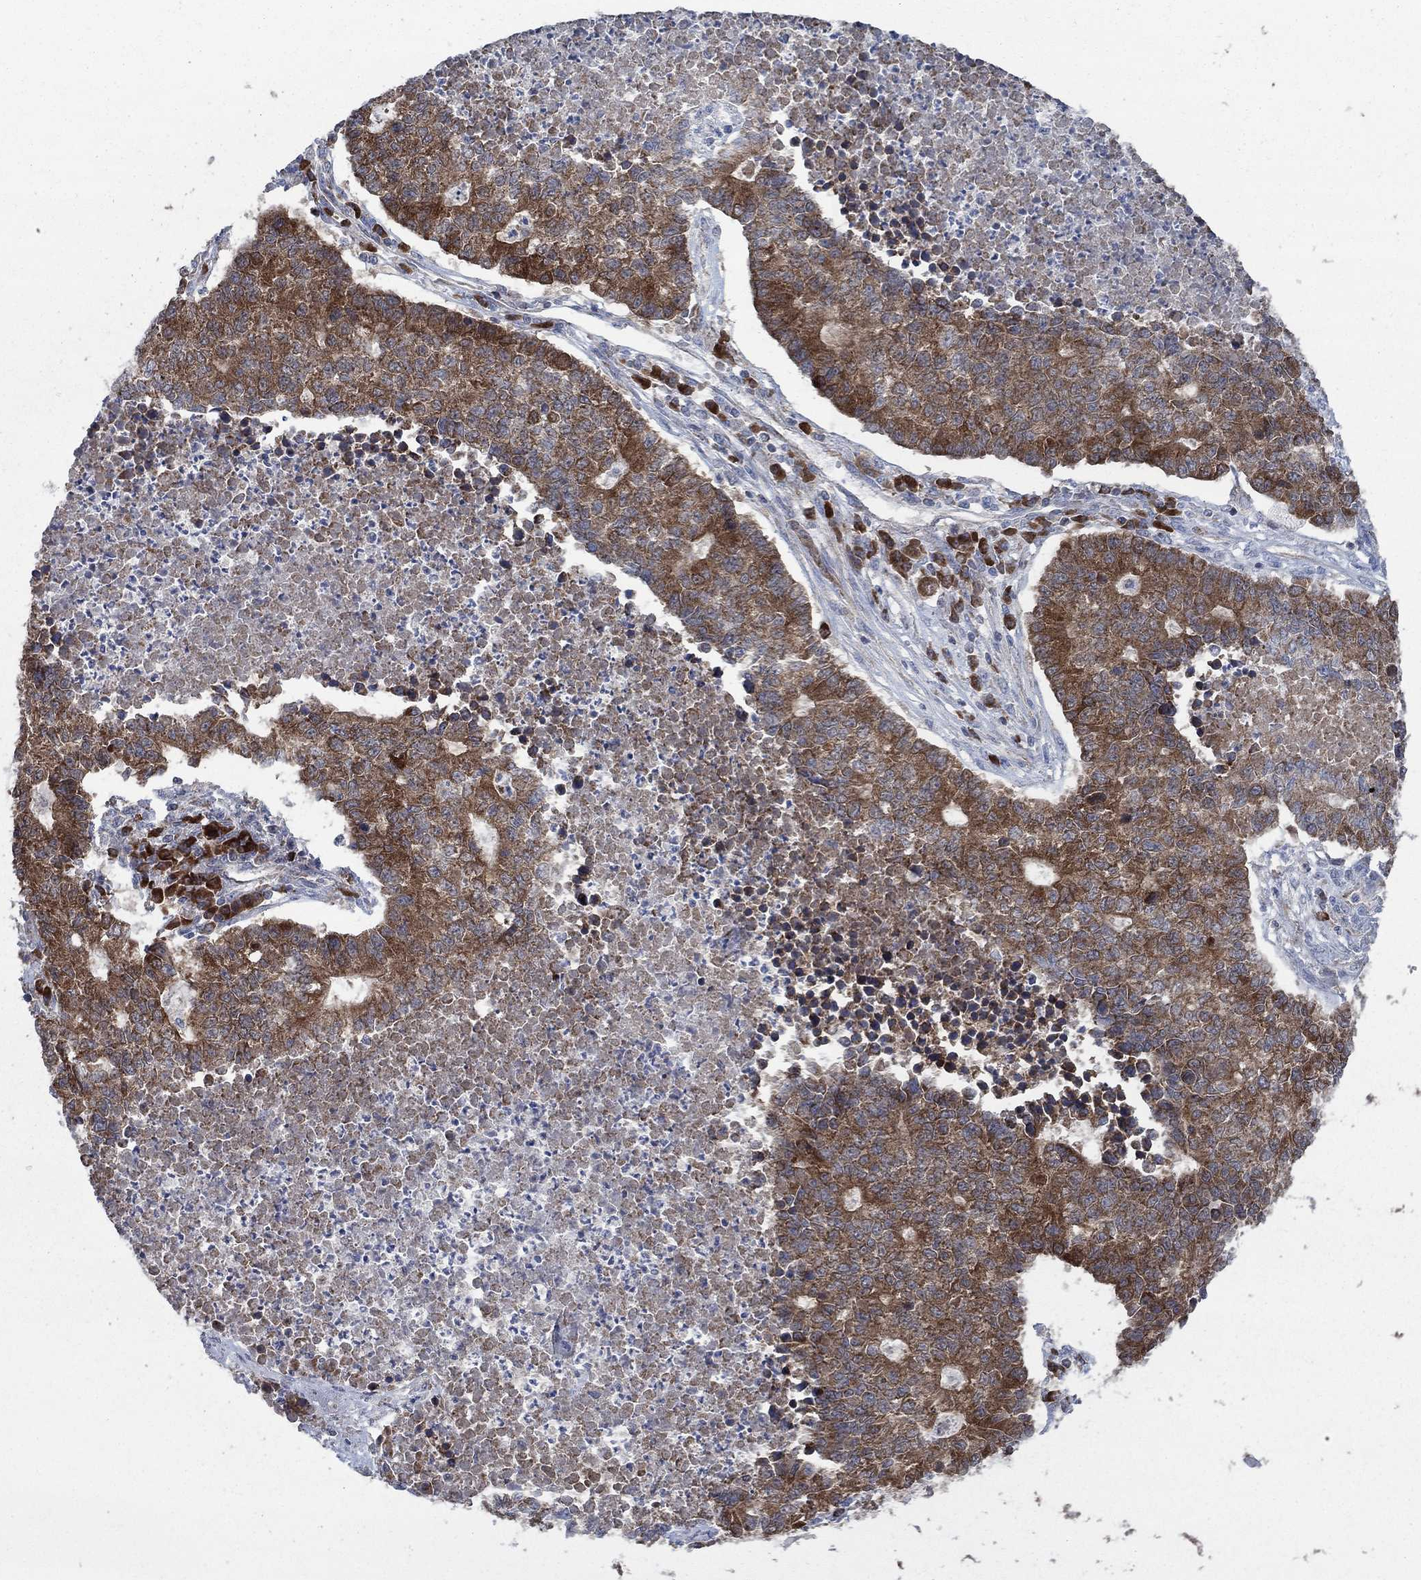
{"staining": {"intensity": "strong", "quantity": ">75%", "location": "cytoplasmic/membranous"}, "tissue": "lung cancer", "cell_type": "Tumor cells", "image_type": "cancer", "snomed": [{"axis": "morphology", "description": "Adenocarcinoma, NOS"}, {"axis": "topography", "description": "Lung"}], "caption": "Adenocarcinoma (lung) was stained to show a protein in brown. There is high levels of strong cytoplasmic/membranous expression in about >75% of tumor cells. (DAB IHC with brightfield microscopy, high magnification).", "gene": "HID1", "patient": {"sex": "male", "age": 57}}